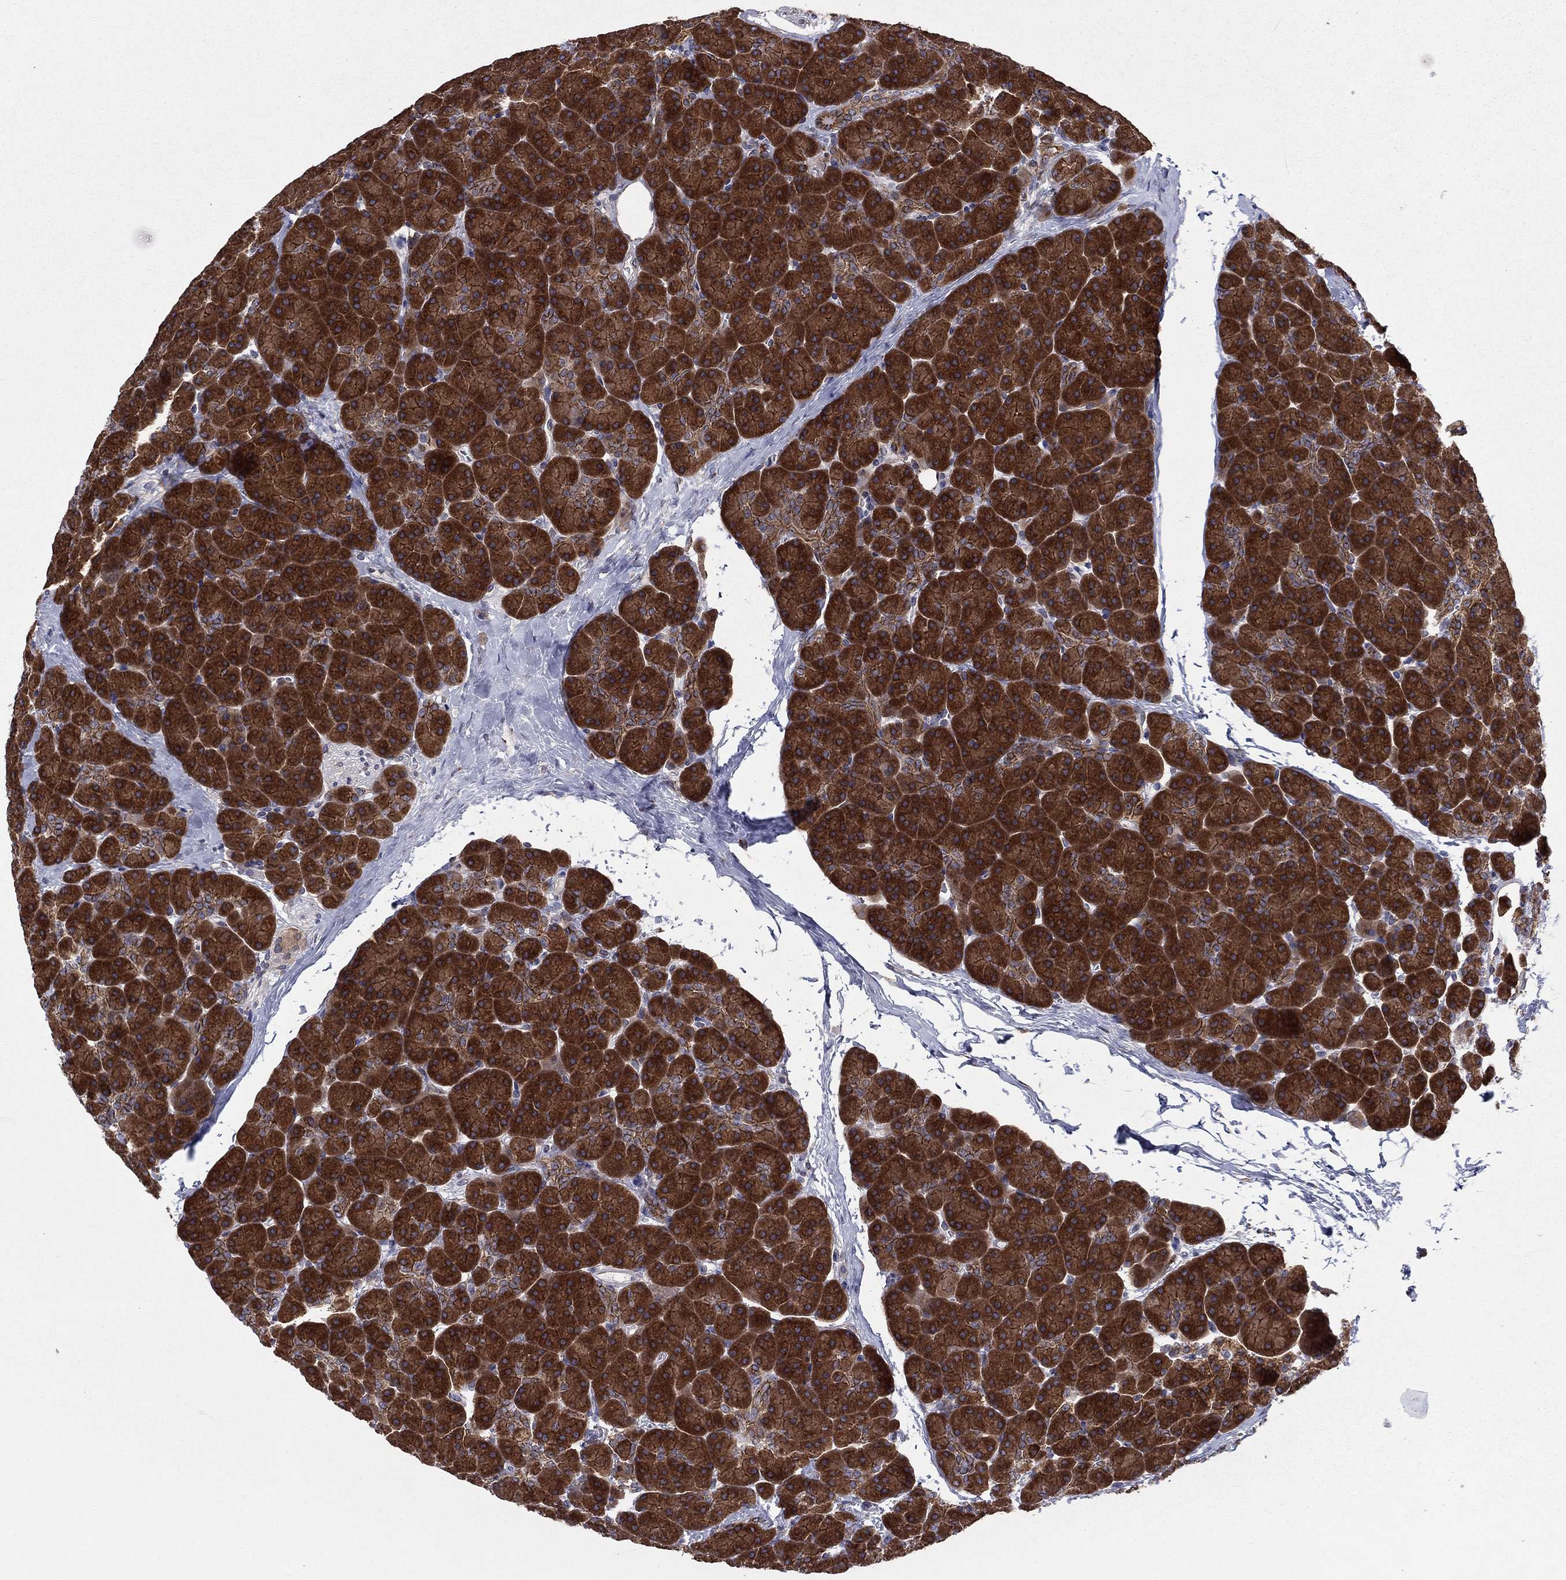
{"staining": {"intensity": "strong", "quantity": ">75%", "location": "cytoplasmic/membranous"}, "tissue": "pancreas", "cell_type": "Exocrine glandular cells", "image_type": "normal", "snomed": [{"axis": "morphology", "description": "Normal tissue, NOS"}, {"axis": "topography", "description": "Pancreas"}], "caption": "A histopathology image of pancreas stained for a protein exhibits strong cytoplasmic/membranous brown staining in exocrine glandular cells. (Brightfield microscopy of DAB IHC at high magnification).", "gene": "YIF1A", "patient": {"sex": "female", "age": 44}}